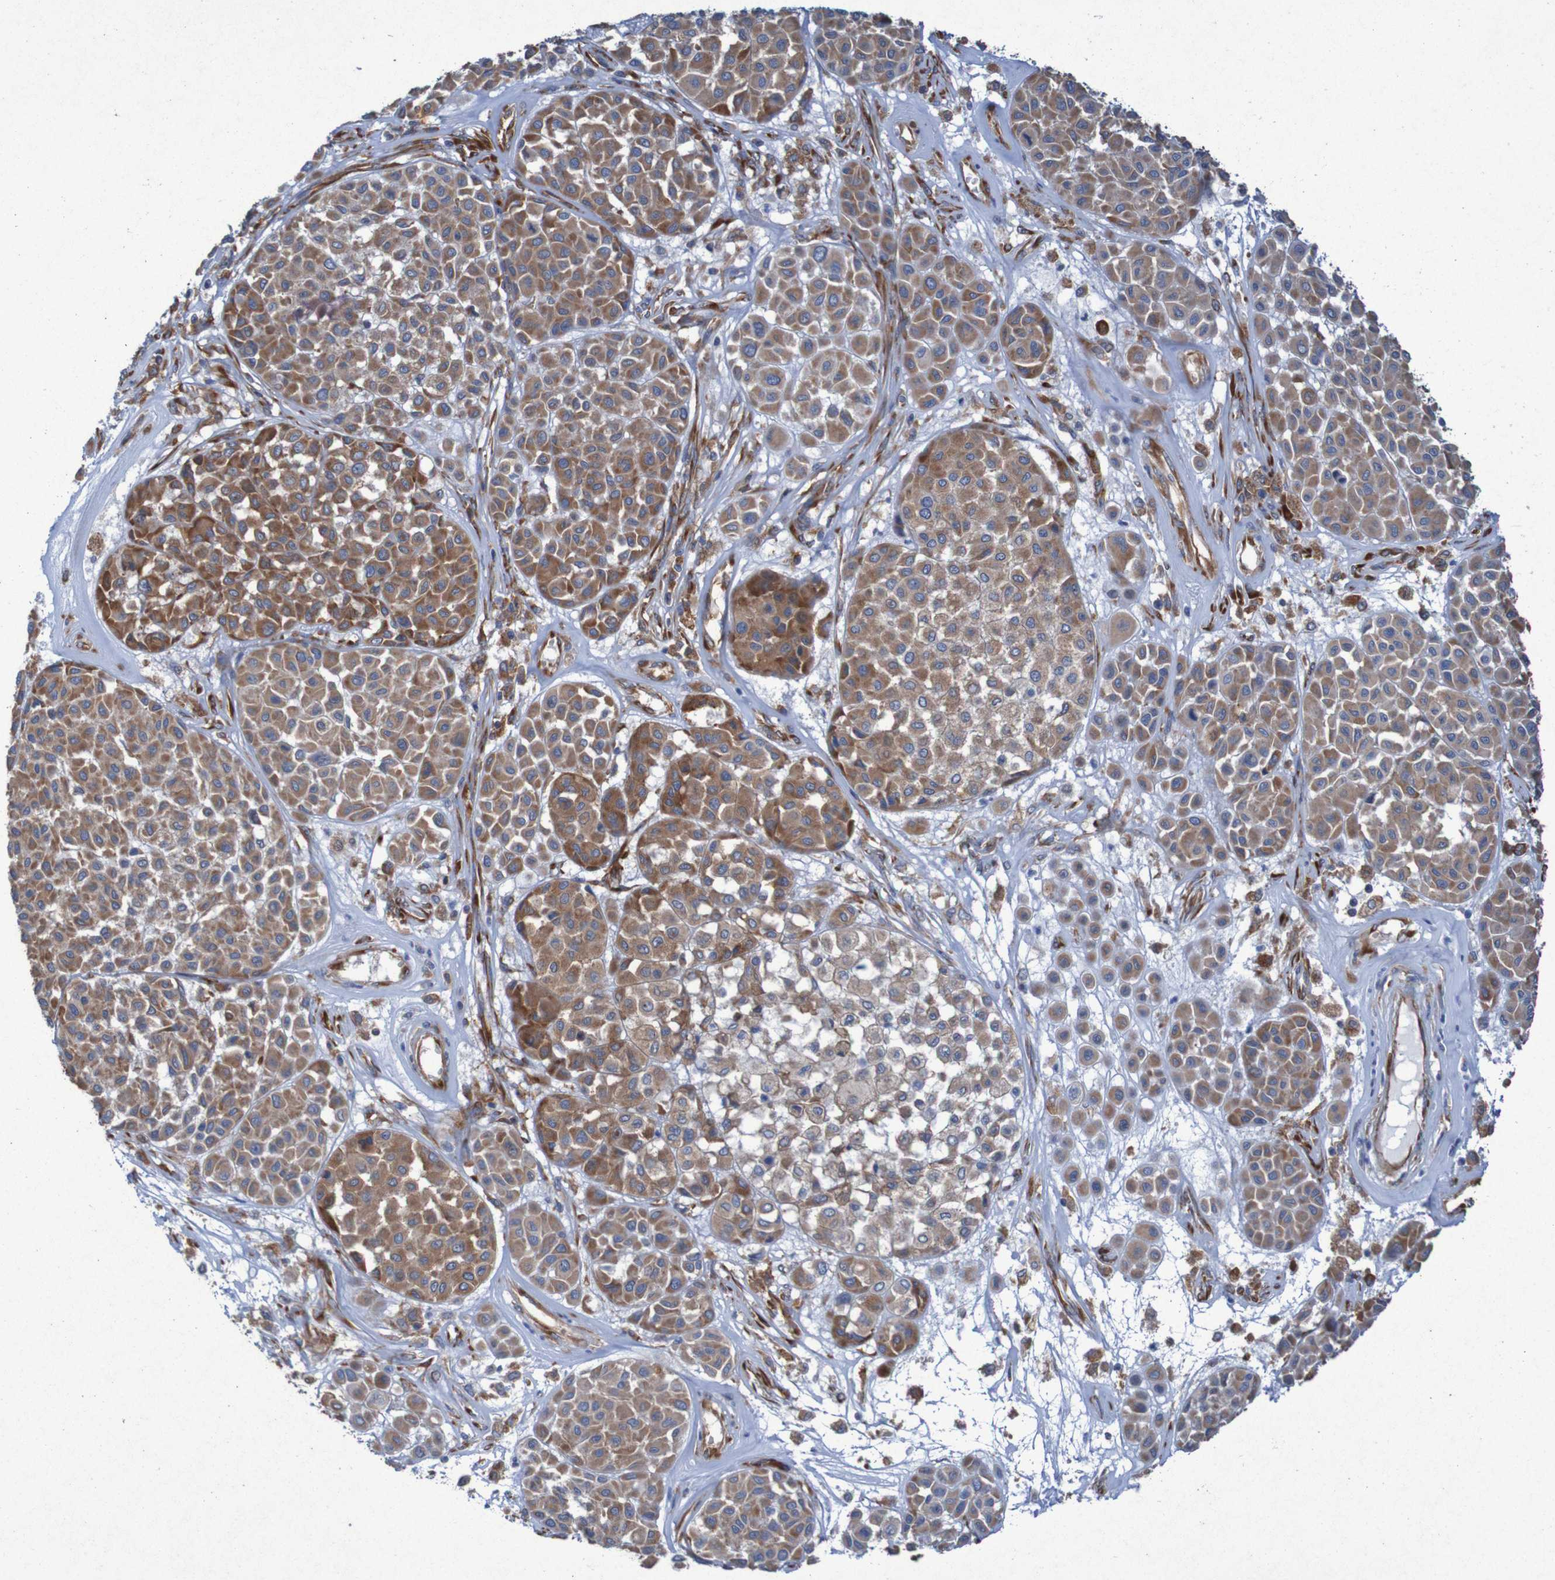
{"staining": {"intensity": "strong", "quantity": ">75%", "location": "cytoplasmic/membranous"}, "tissue": "melanoma", "cell_type": "Tumor cells", "image_type": "cancer", "snomed": [{"axis": "morphology", "description": "Malignant melanoma, Metastatic site"}, {"axis": "topography", "description": "Soft tissue"}], "caption": "IHC image of human malignant melanoma (metastatic site) stained for a protein (brown), which reveals high levels of strong cytoplasmic/membranous expression in about >75% of tumor cells.", "gene": "RPL10", "patient": {"sex": "male", "age": 41}}